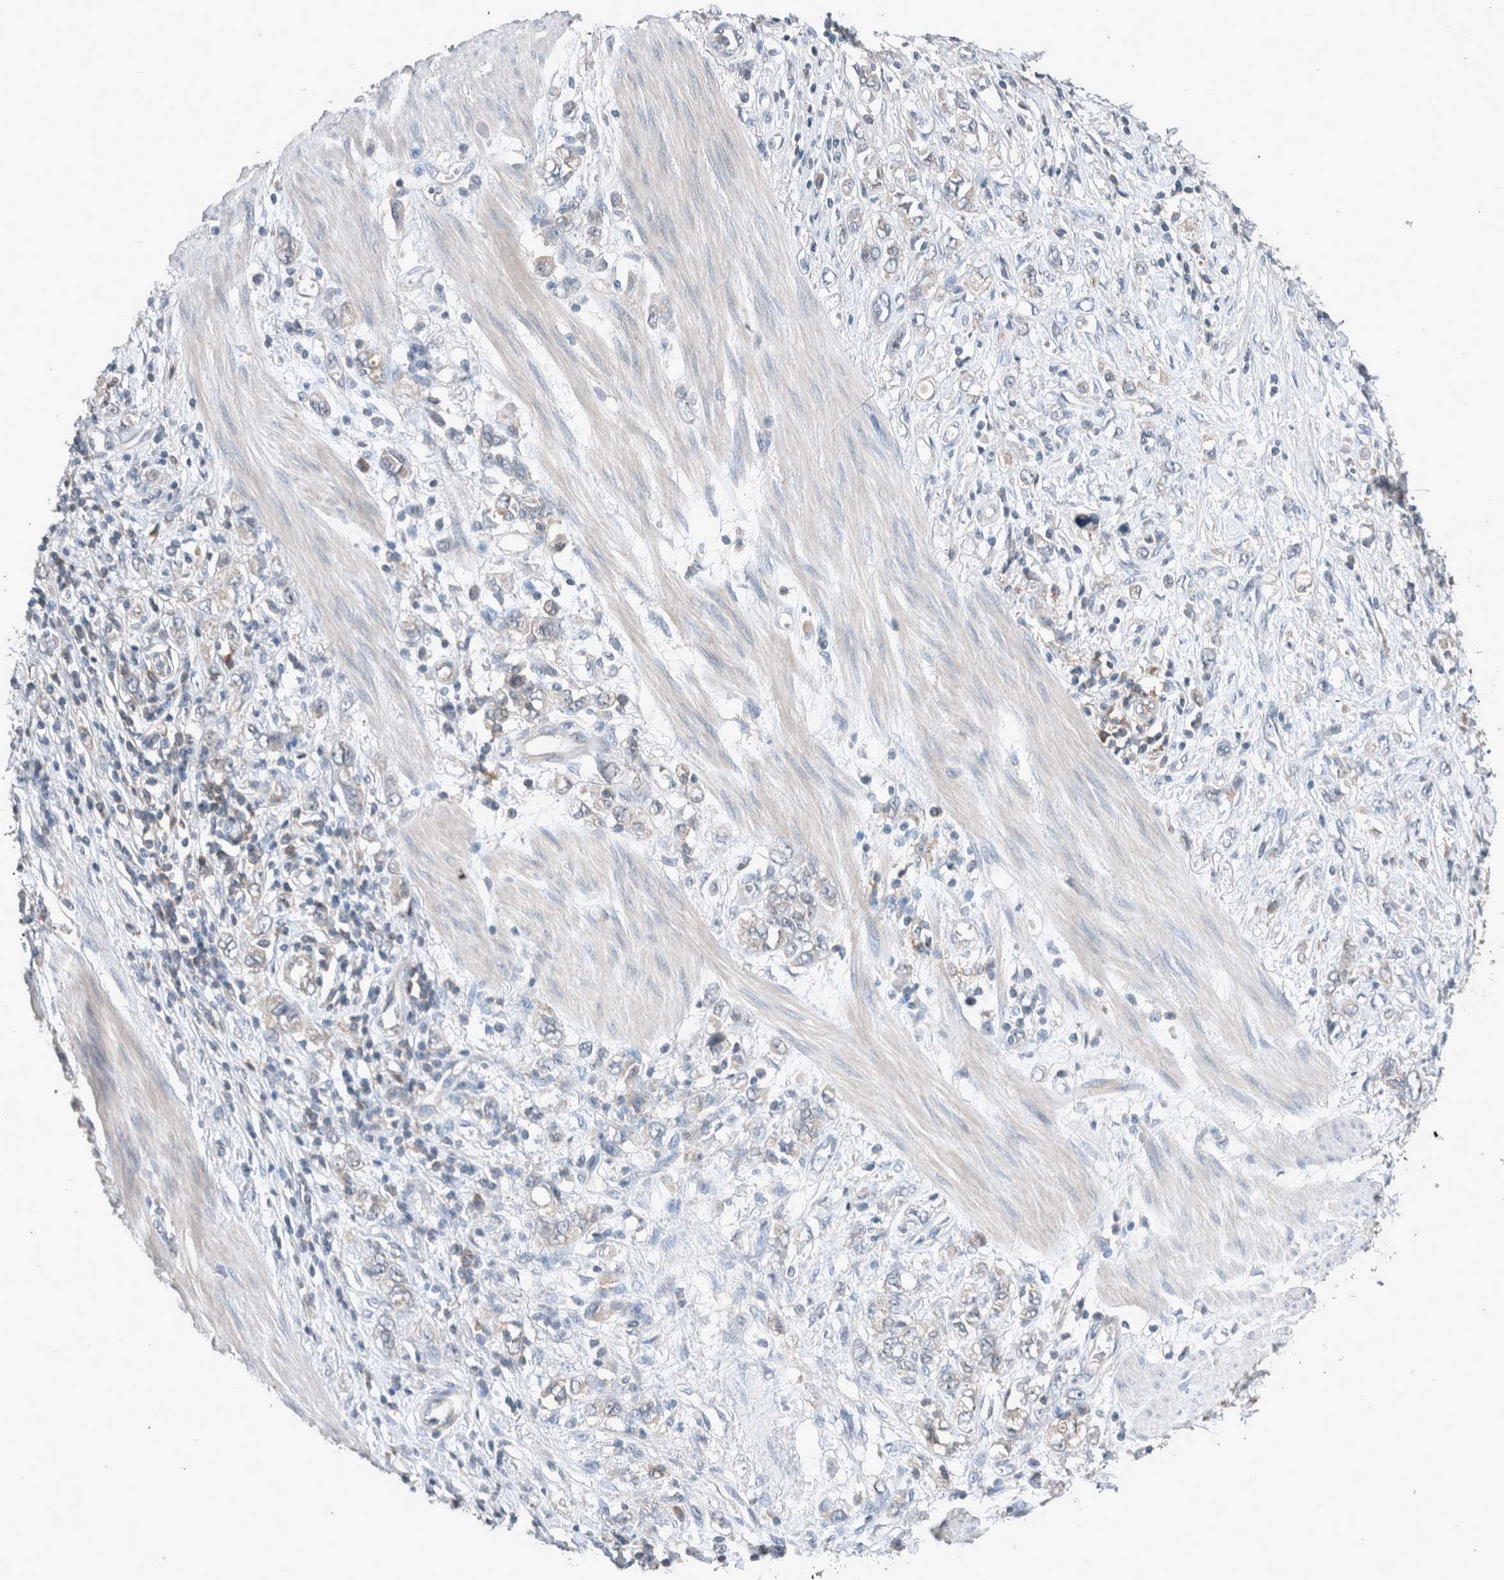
{"staining": {"intensity": "negative", "quantity": "none", "location": "none"}, "tissue": "stomach cancer", "cell_type": "Tumor cells", "image_type": "cancer", "snomed": [{"axis": "morphology", "description": "Adenocarcinoma, NOS"}, {"axis": "topography", "description": "Stomach"}], "caption": "Immunohistochemistry photomicrograph of adenocarcinoma (stomach) stained for a protein (brown), which displays no expression in tumor cells.", "gene": "UGCG", "patient": {"sex": "female", "age": 76}}